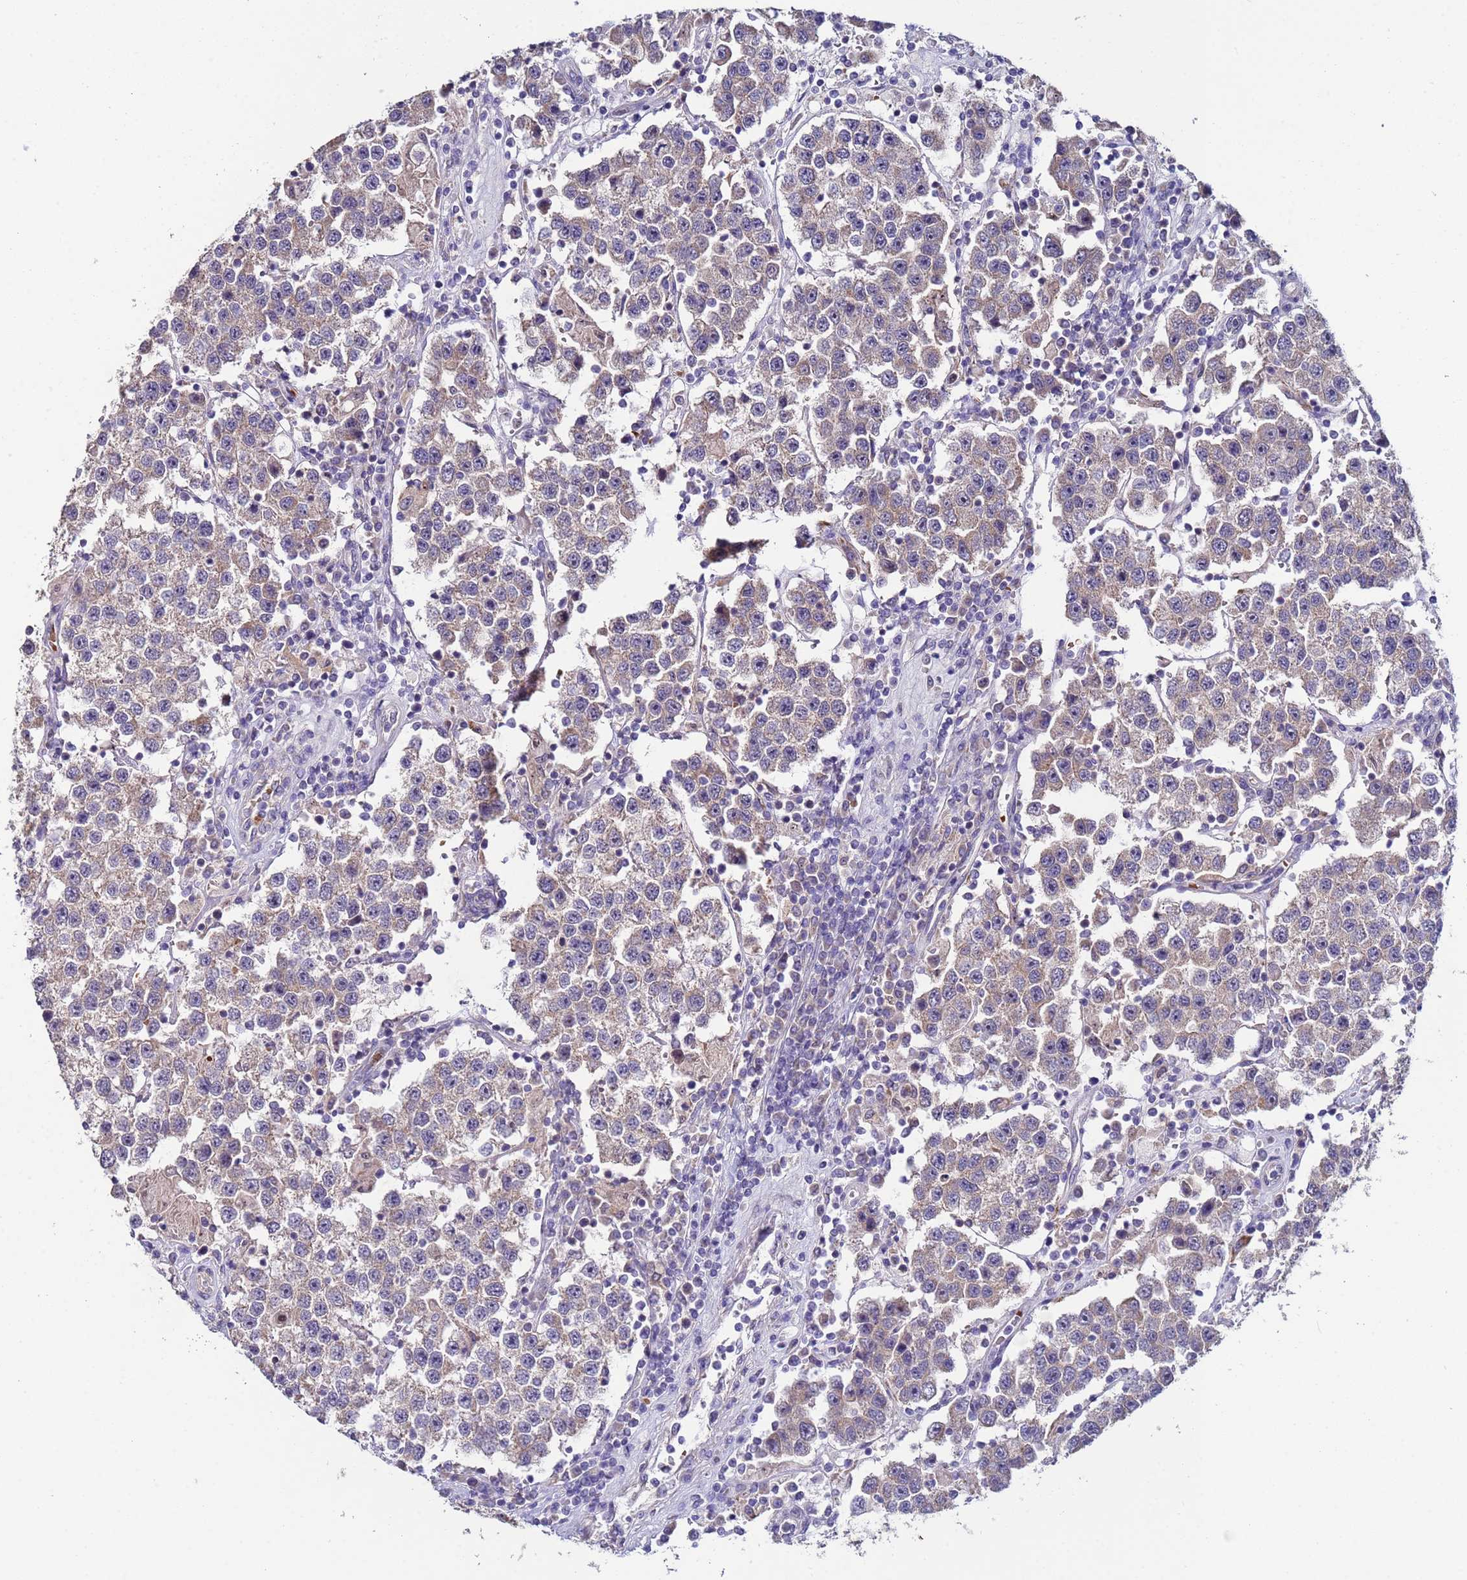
{"staining": {"intensity": "weak", "quantity": "25%-75%", "location": "cytoplasmic/membranous"}, "tissue": "testis cancer", "cell_type": "Tumor cells", "image_type": "cancer", "snomed": [{"axis": "morphology", "description": "Seminoma, NOS"}, {"axis": "topography", "description": "Testis"}], "caption": "The image demonstrates a brown stain indicating the presence of a protein in the cytoplasmic/membranous of tumor cells in seminoma (testis).", "gene": "CLHC1", "patient": {"sex": "male", "age": 37}}